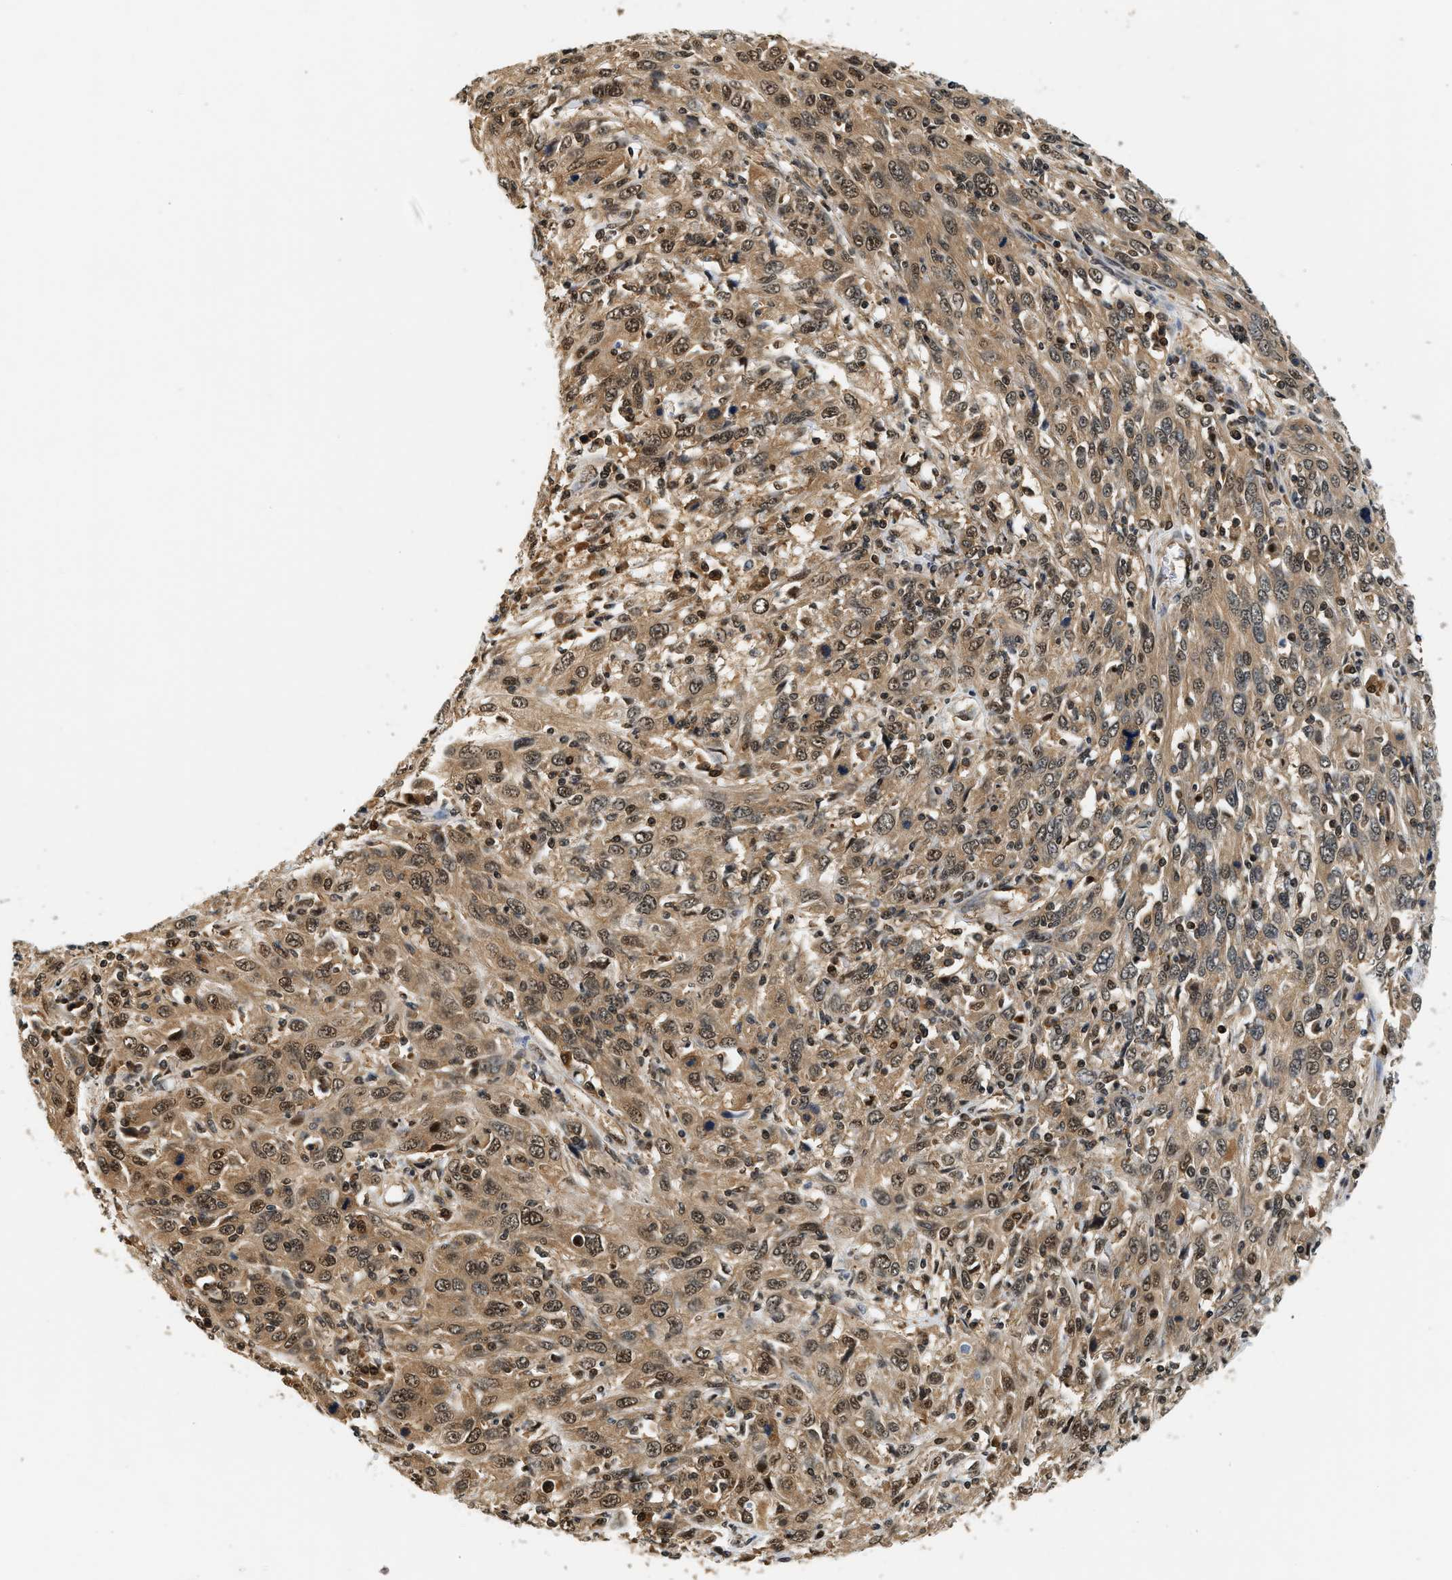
{"staining": {"intensity": "moderate", "quantity": ">75%", "location": "cytoplasmic/membranous,nuclear"}, "tissue": "cervical cancer", "cell_type": "Tumor cells", "image_type": "cancer", "snomed": [{"axis": "morphology", "description": "Squamous cell carcinoma, NOS"}, {"axis": "topography", "description": "Cervix"}], "caption": "A histopathology image showing moderate cytoplasmic/membranous and nuclear positivity in about >75% of tumor cells in cervical cancer (squamous cell carcinoma), as visualized by brown immunohistochemical staining.", "gene": "PSMD3", "patient": {"sex": "female", "age": 46}}